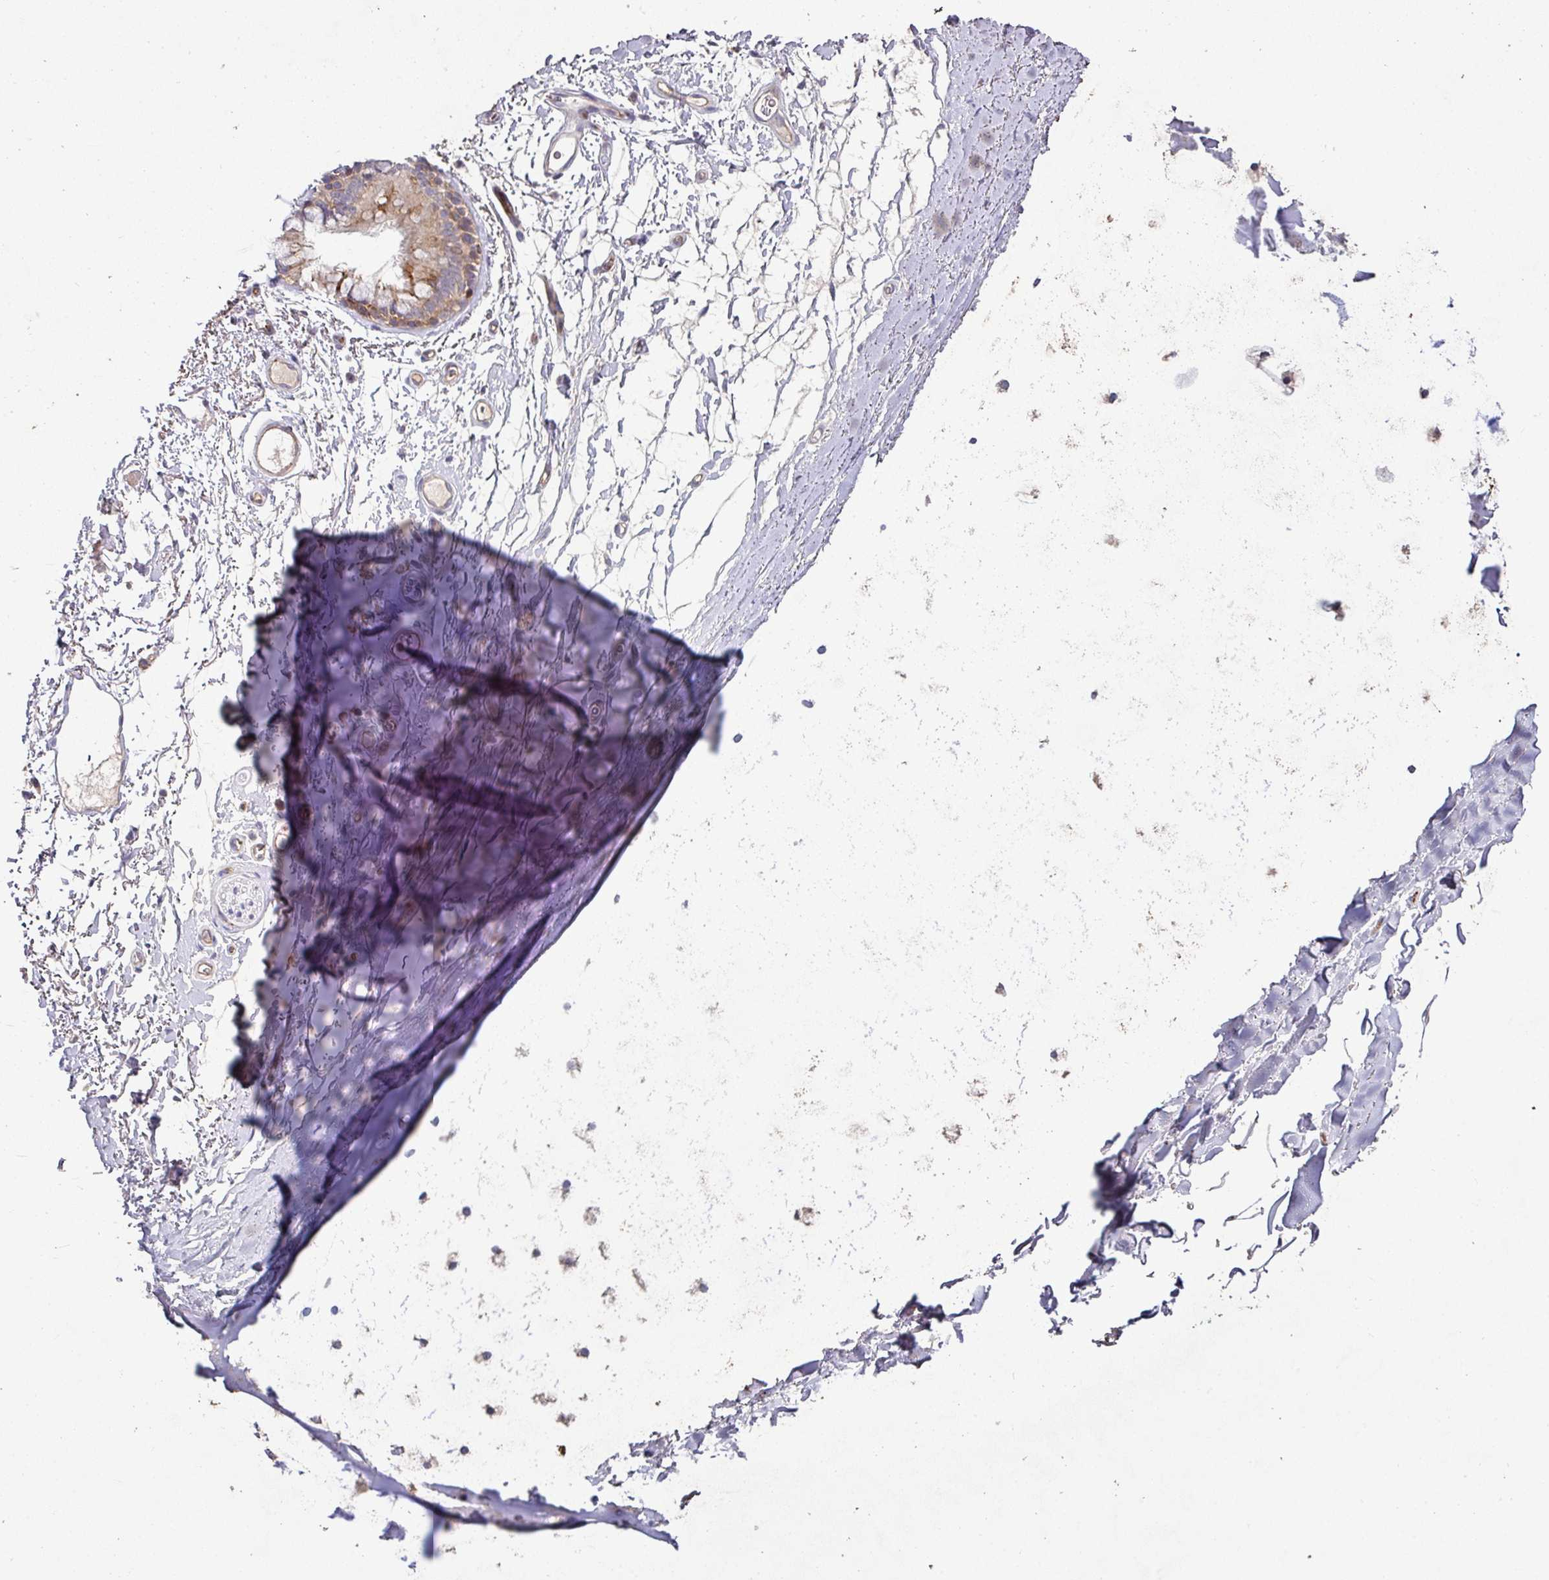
{"staining": {"intensity": "negative", "quantity": "none", "location": "none"}, "tissue": "adipose tissue", "cell_type": "Adipocytes", "image_type": "normal", "snomed": [{"axis": "morphology", "description": "Normal tissue, NOS"}, {"axis": "topography", "description": "Cartilage tissue"}, {"axis": "topography", "description": "Bronchus"}], "caption": "Immunohistochemistry image of benign adipose tissue: human adipose tissue stained with DAB (3,3'-diaminobenzidine) demonstrates no significant protein expression in adipocytes. (DAB IHC visualized using brightfield microscopy, high magnification).", "gene": "RPL23A", "patient": {"sex": "female", "age": 72}}